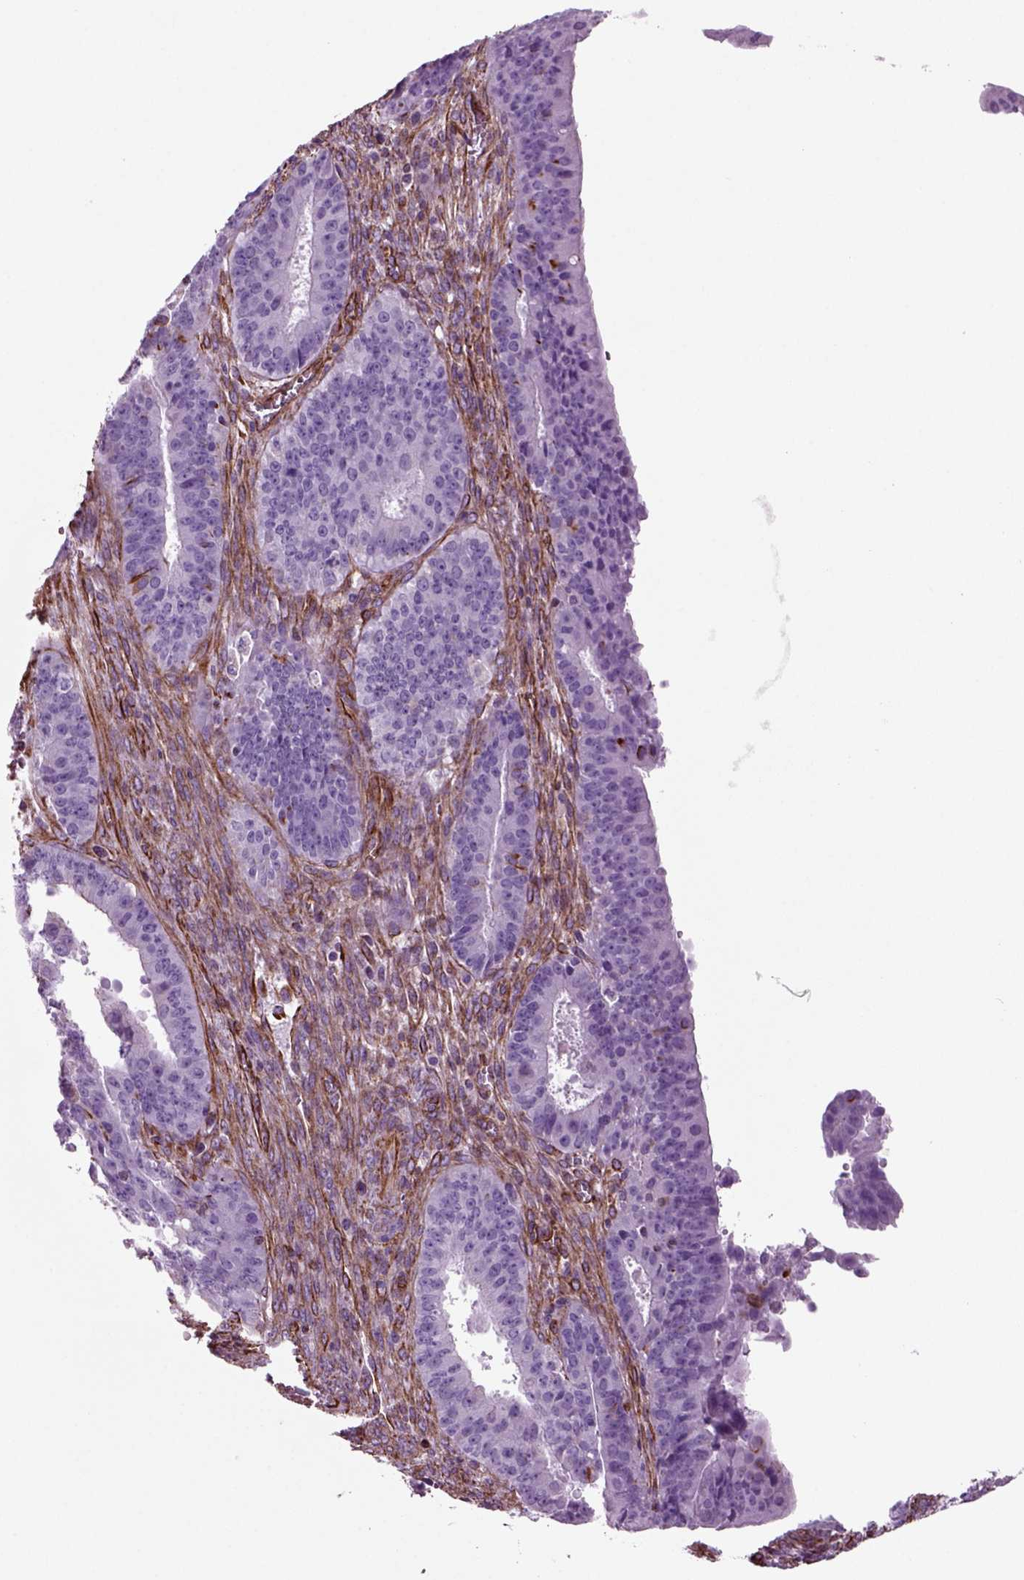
{"staining": {"intensity": "negative", "quantity": "none", "location": "none"}, "tissue": "ovarian cancer", "cell_type": "Tumor cells", "image_type": "cancer", "snomed": [{"axis": "morphology", "description": "Carcinoma, endometroid"}, {"axis": "topography", "description": "Ovary"}], "caption": "The immunohistochemistry photomicrograph has no significant positivity in tumor cells of ovarian endometroid carcinoma tissue.", "gene": "ACER3", "patient": {"sex": "female", "age": 42}}